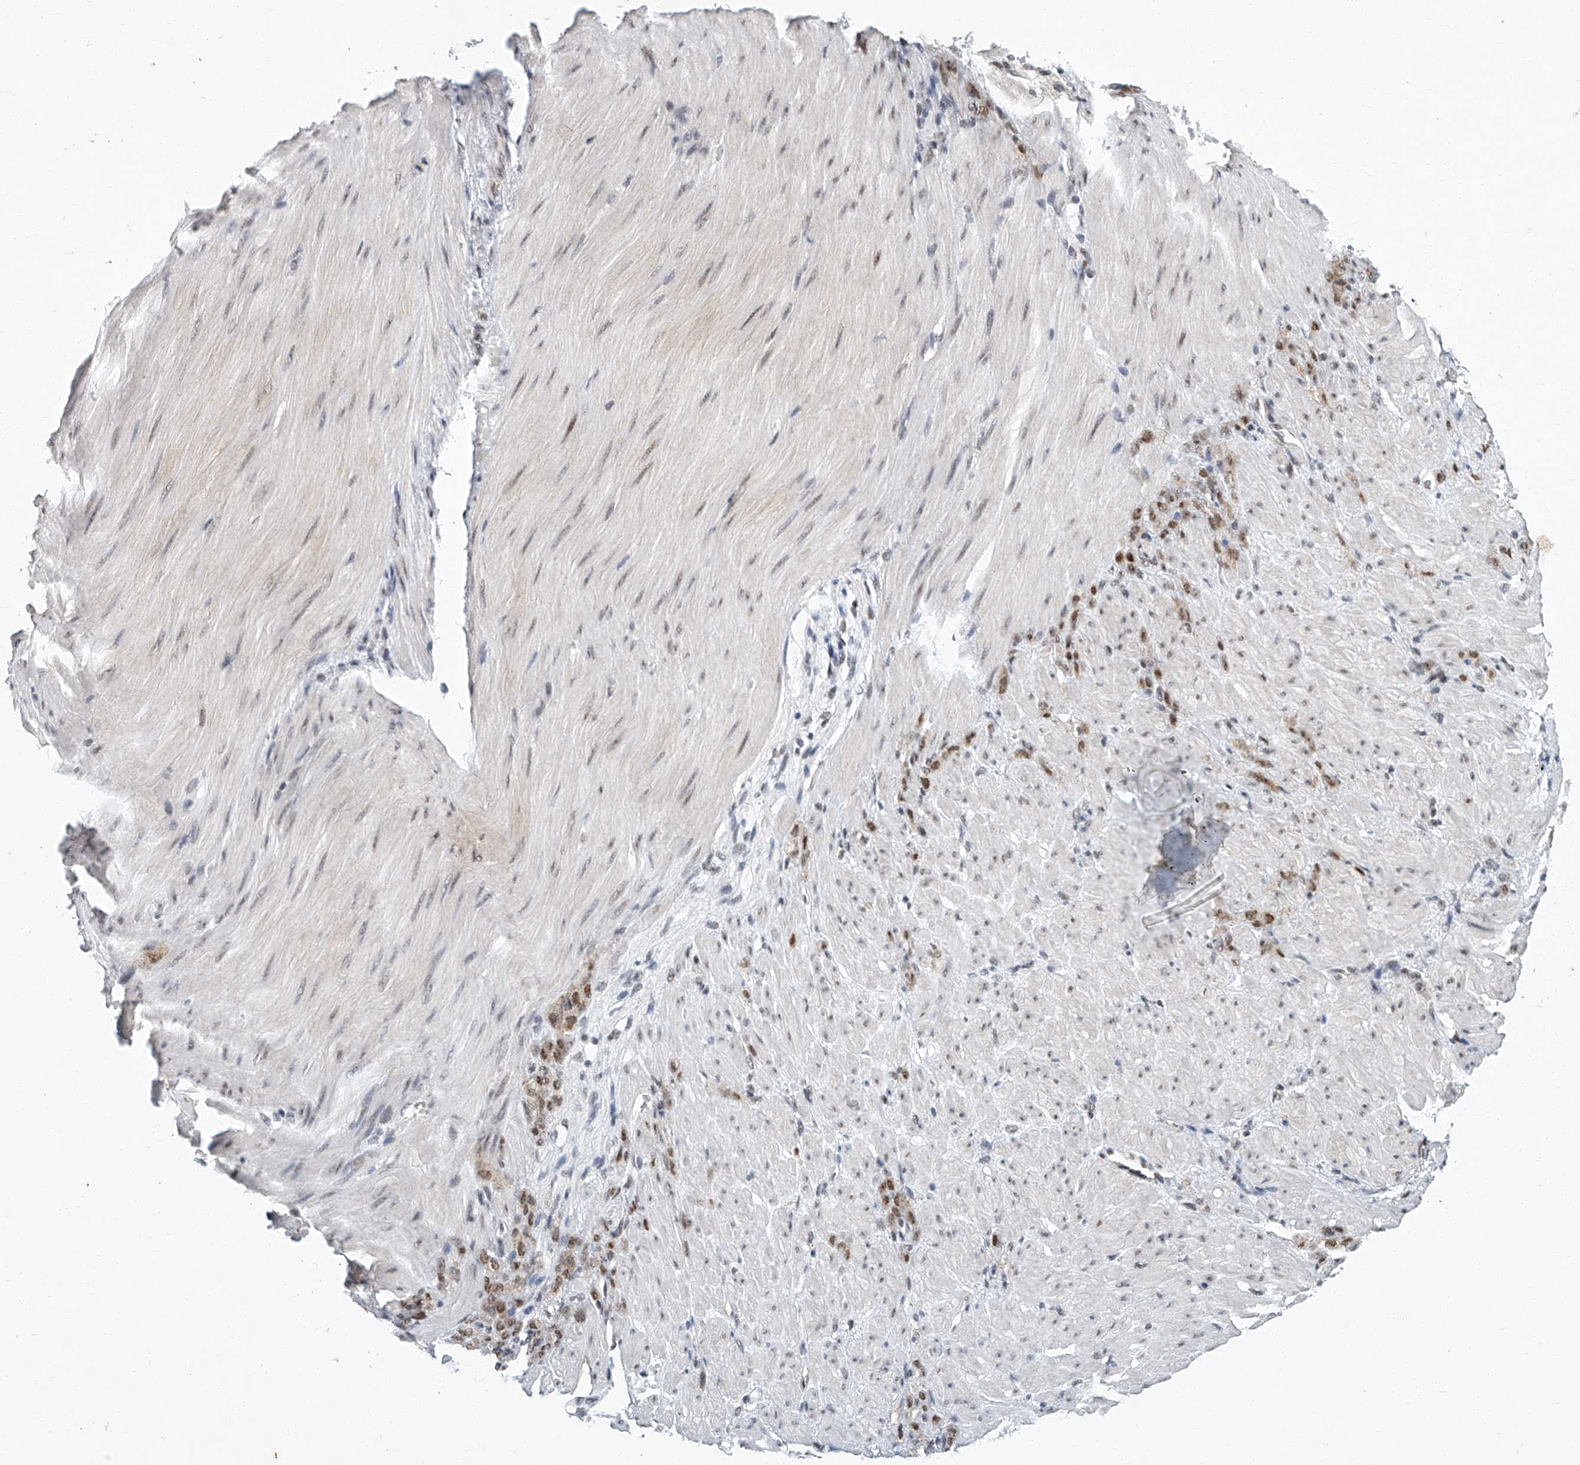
{"staining": {"intensity": "moderate", "quantity": ">75%", "location": "nuclear"}, "tissue": "stomach cancer", "cell_type": "Tumor cells", "image_type": "cancer", "snomed": [{"axis": "morphology", "description": "Normal tissue, NOS"}, {"axis": "morphology", "description": "Adenocarcinoma, NOS"}, {"axis": "topography", "description": "Stomach"}], "caption": "Protein expression analysis of stomach cancer shows moderate nuclear positivity in approximately >75% of tumor cells. (DAB (3,3'-diaminobenzidine) IHC with brightfield microscopy, high magnification).", "gene": "TFDP1", "patient": {"sex": "male", "age": 82}}